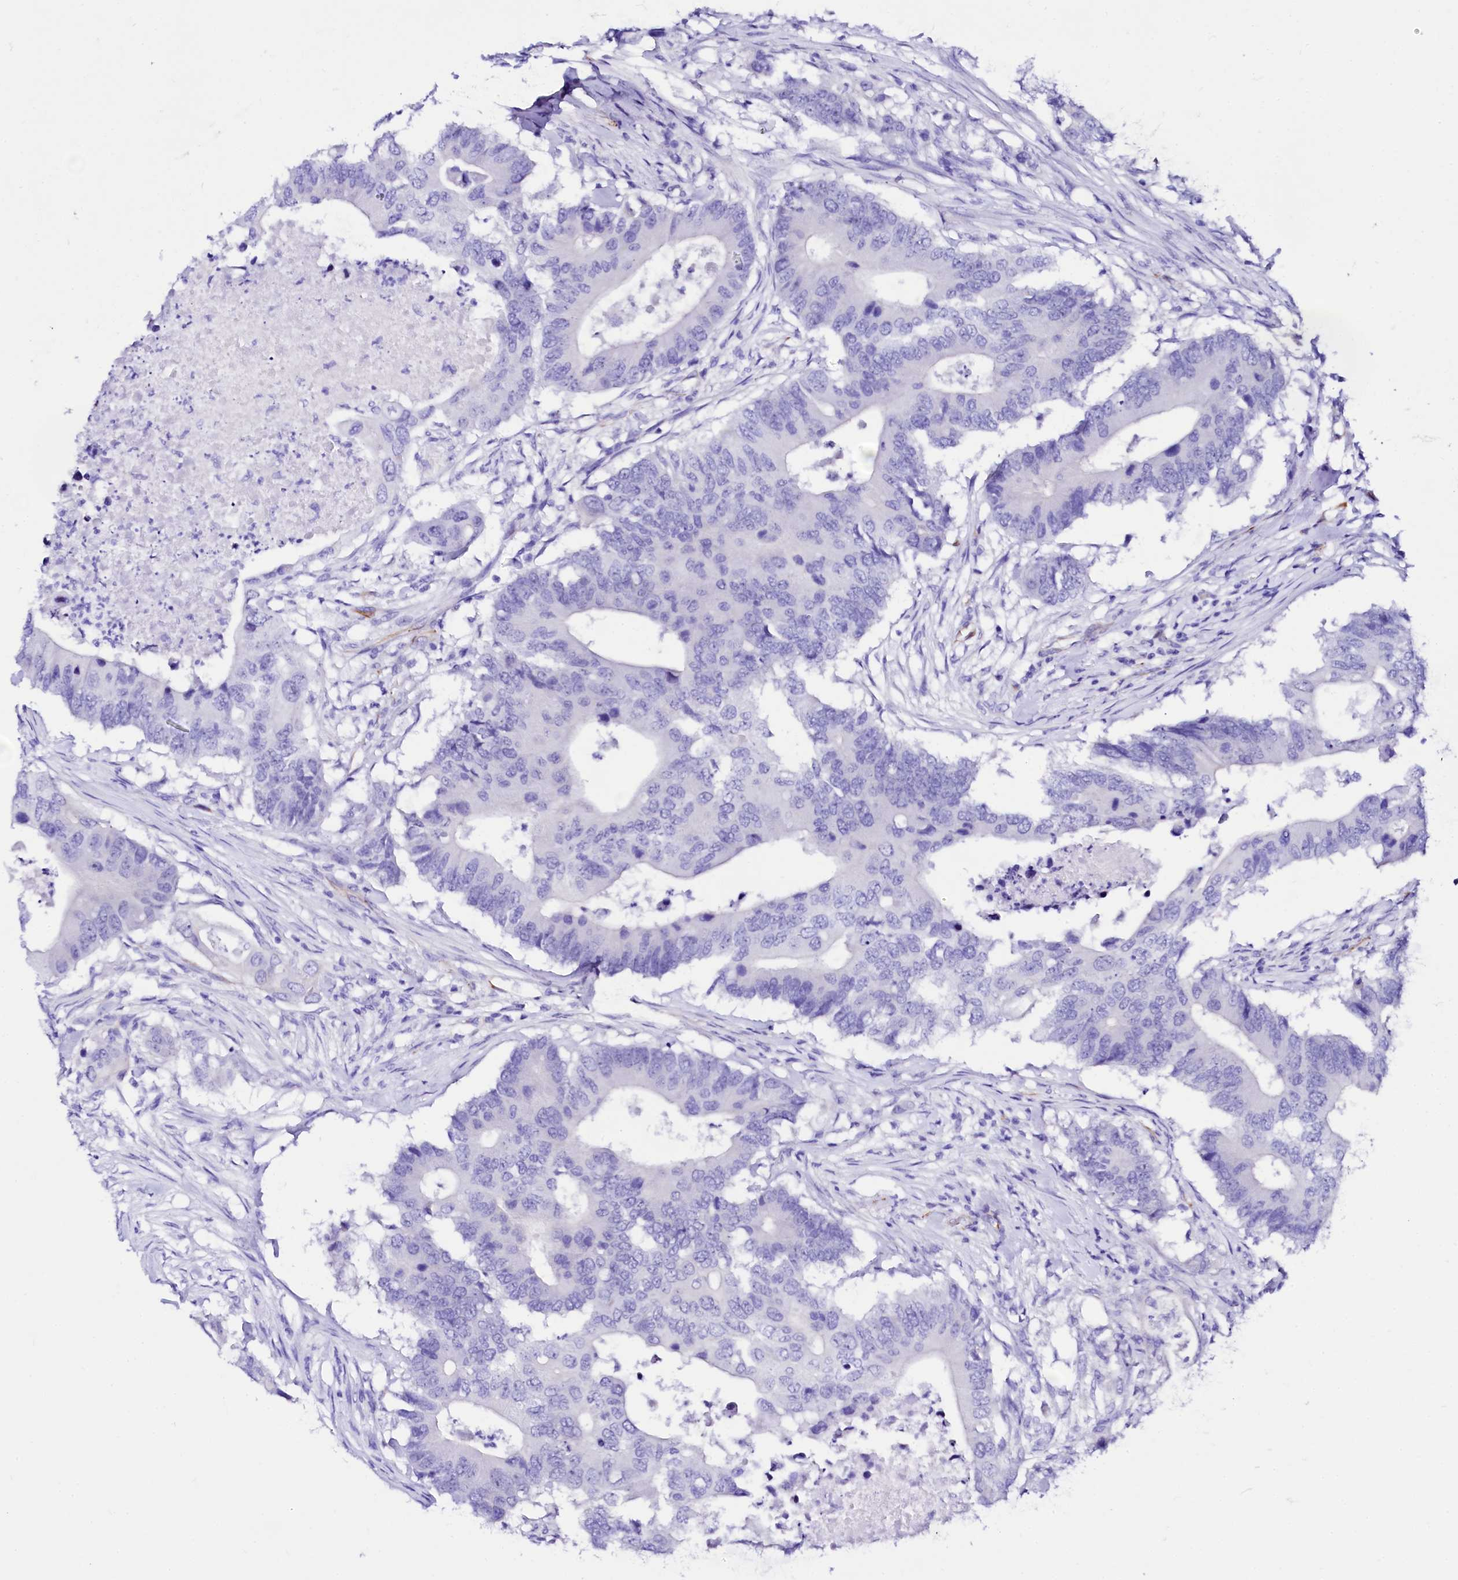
{"staining": {"intensity": "negative", "quantity": "none", "location": "none"}, "tissue": "colorectal cancer", "cell_type": "Tumor cells", "image_type": "cancer", "snomed": [{"axis": "morphology", "description": "Adenocarcinoma, NOS"}, {"axis": "topography", "description": "Colon"}], "caption": "The immunohistochemistry (IHC) photomicrograph has no significant staining in tumor cells of colorectal adenocarcinoma tissue. Brightfield microscopy of IHC stained with DAB (3,3'-diaminobenzidine) (brown) and hematoxylin (blue), captured at high magnification.", "gene": "SFR1", "patient": {"sex": "male", "age": 71}}